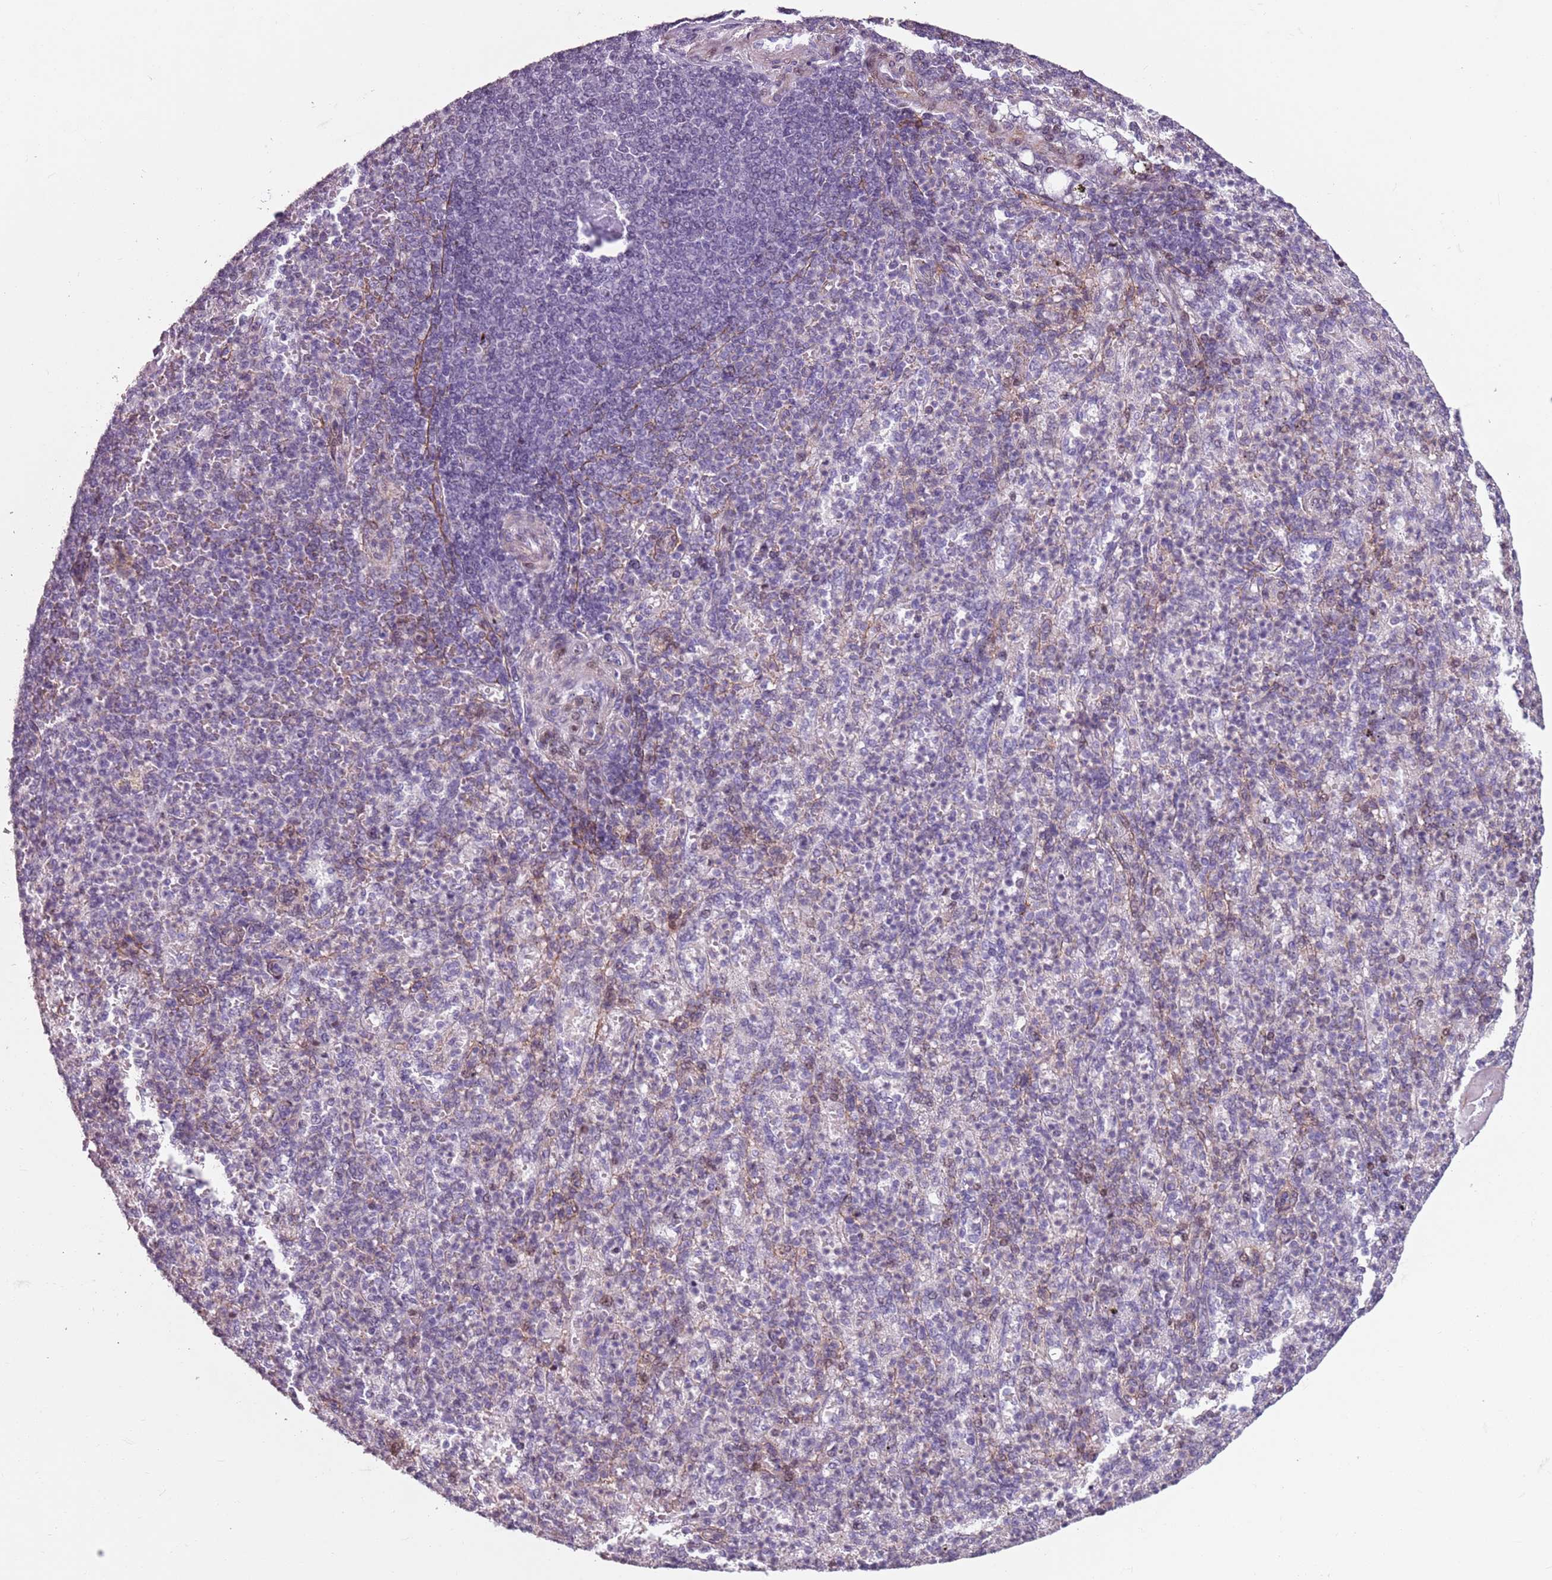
{"staining": {"intensity": "negative", "quantity": "none", "location": "none"}, "tissue": "spleen", "cell_type": "Cells in red pulp", "image_type": "normal", "snomed": [{"axis": "morphology", "description": "Normal tissue, NOS"}, {"axis": "topography", "description": "Spleen"}], "caption": "Immunohistochemical staining of unremarkable spleen exhibits no significant expression in cells in red pulp. (Stains: DAB IHC with hematoxylin counter stain, Microscopy: brightfield microscopy at high magnification).", "gene": "TMC4", "patient": {"sex": "female", "age": 74}}